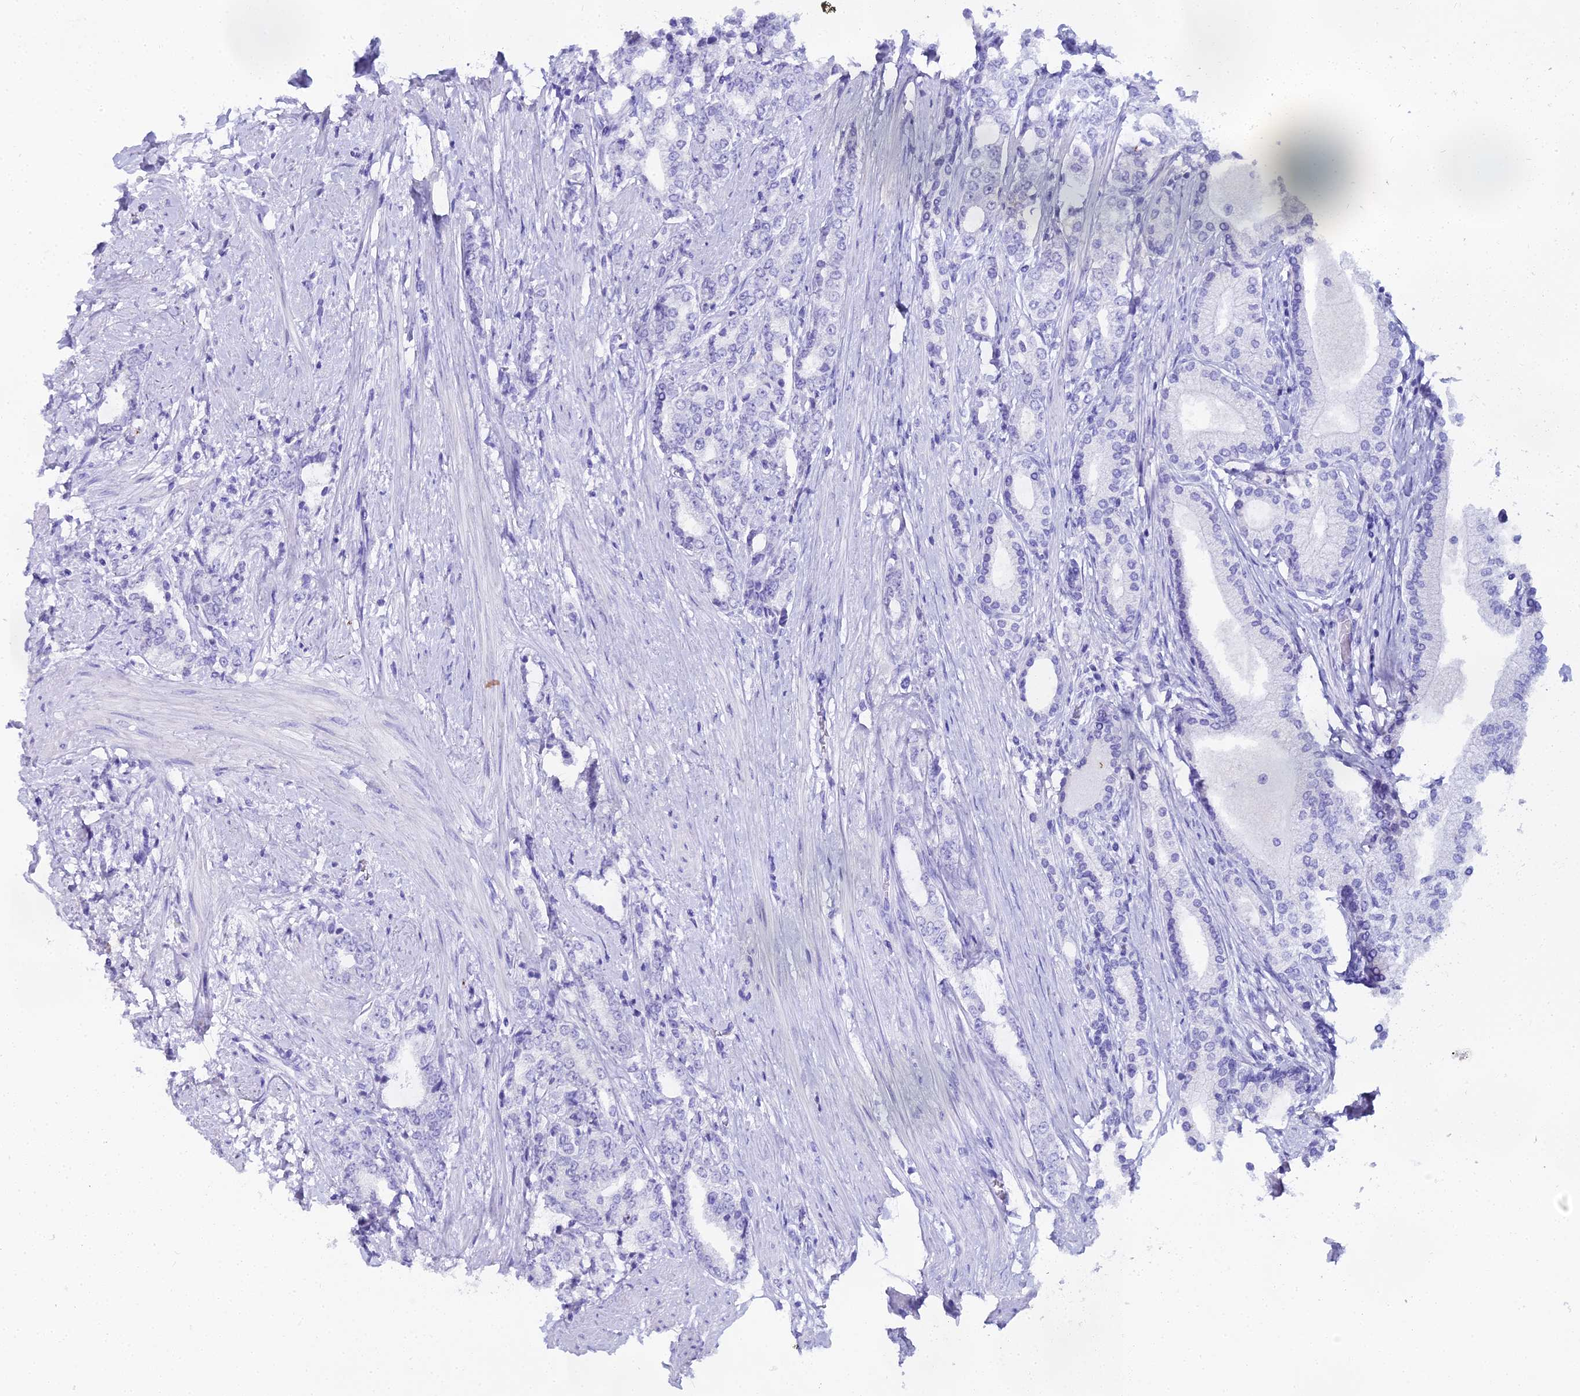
{"staining": {"intensity": "negative", "quantity": "none", "location": "none"}, "tissue": "prostate cancer", "cell_type": "Tumor cells", "image_type": "cancer", "snomed": [{"axis": "morphology", "description": "Adenocarcinoma, High grade"}, {"axis": "topography", "description": "Prostate"}], "caption": "Tumor cells are negative for brown protein staining in prostate adenocarcinoma (high-grade).", "gene": "CGB2", "patient": {"sex": "male", "age": 64}}